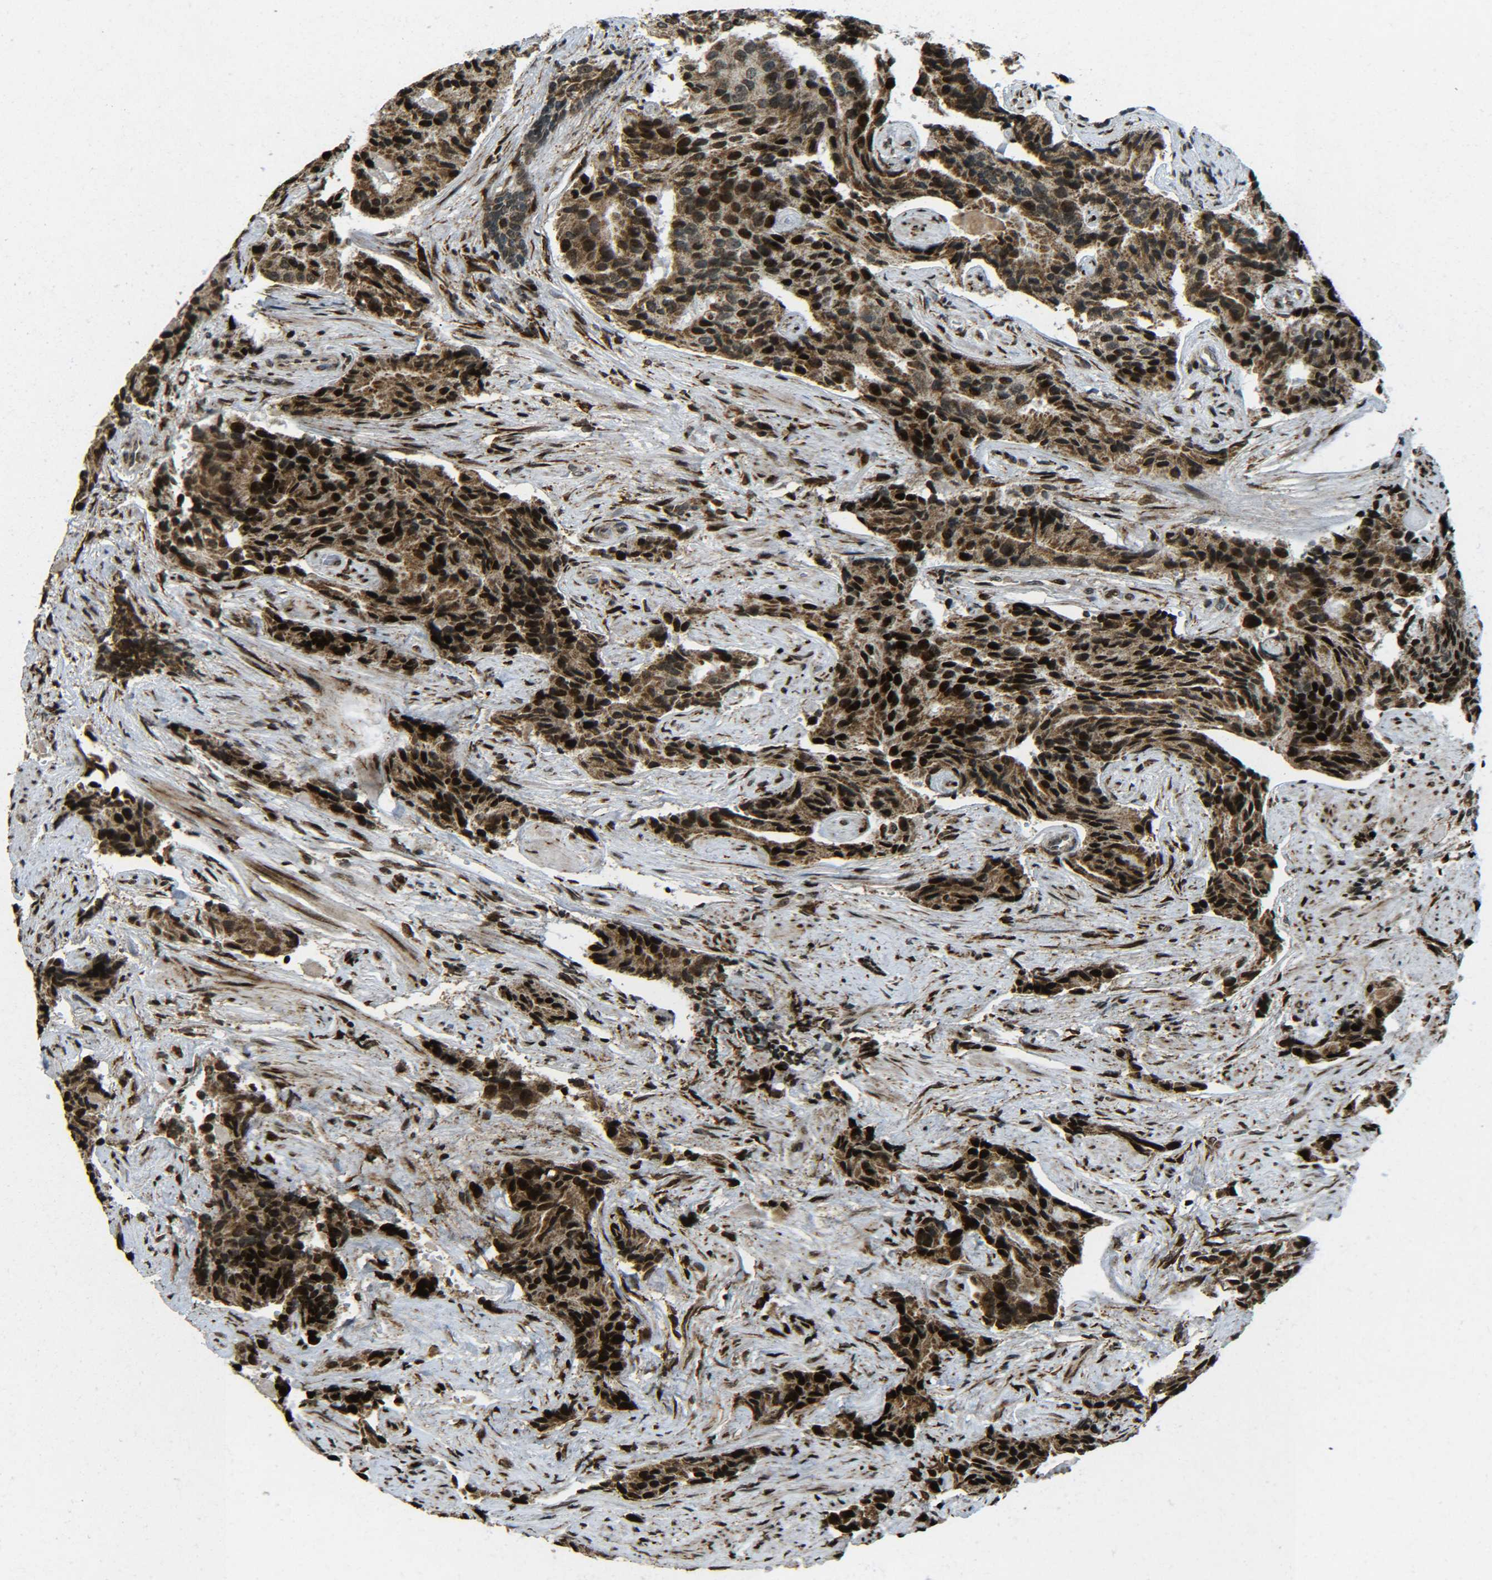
{"staining": {"intensity": "strong", "quantity": ">75%", "location": "cytoplasmic/membranous,nuclear"}, "tissue": "prostate cancer", "cell_type": "Tumor cells", "image_type": "cancer", "snomed": [{"axis": "morphology", "description": "Adenocarcinoma, High grade"}, {"axis": "topography", "description": "Prostate"}], "caption": "Protein staining of prostate cancer tissue shows strong cytoplasmic/membranous and nuclear expression in about >75% of tumor cells. (DAB (3,3'-diaminobenzidine) IHC with brightfield microscopy, high magnification).", "gene": "NEUROG2", "patient": {"sex": "male", "age": 58}}